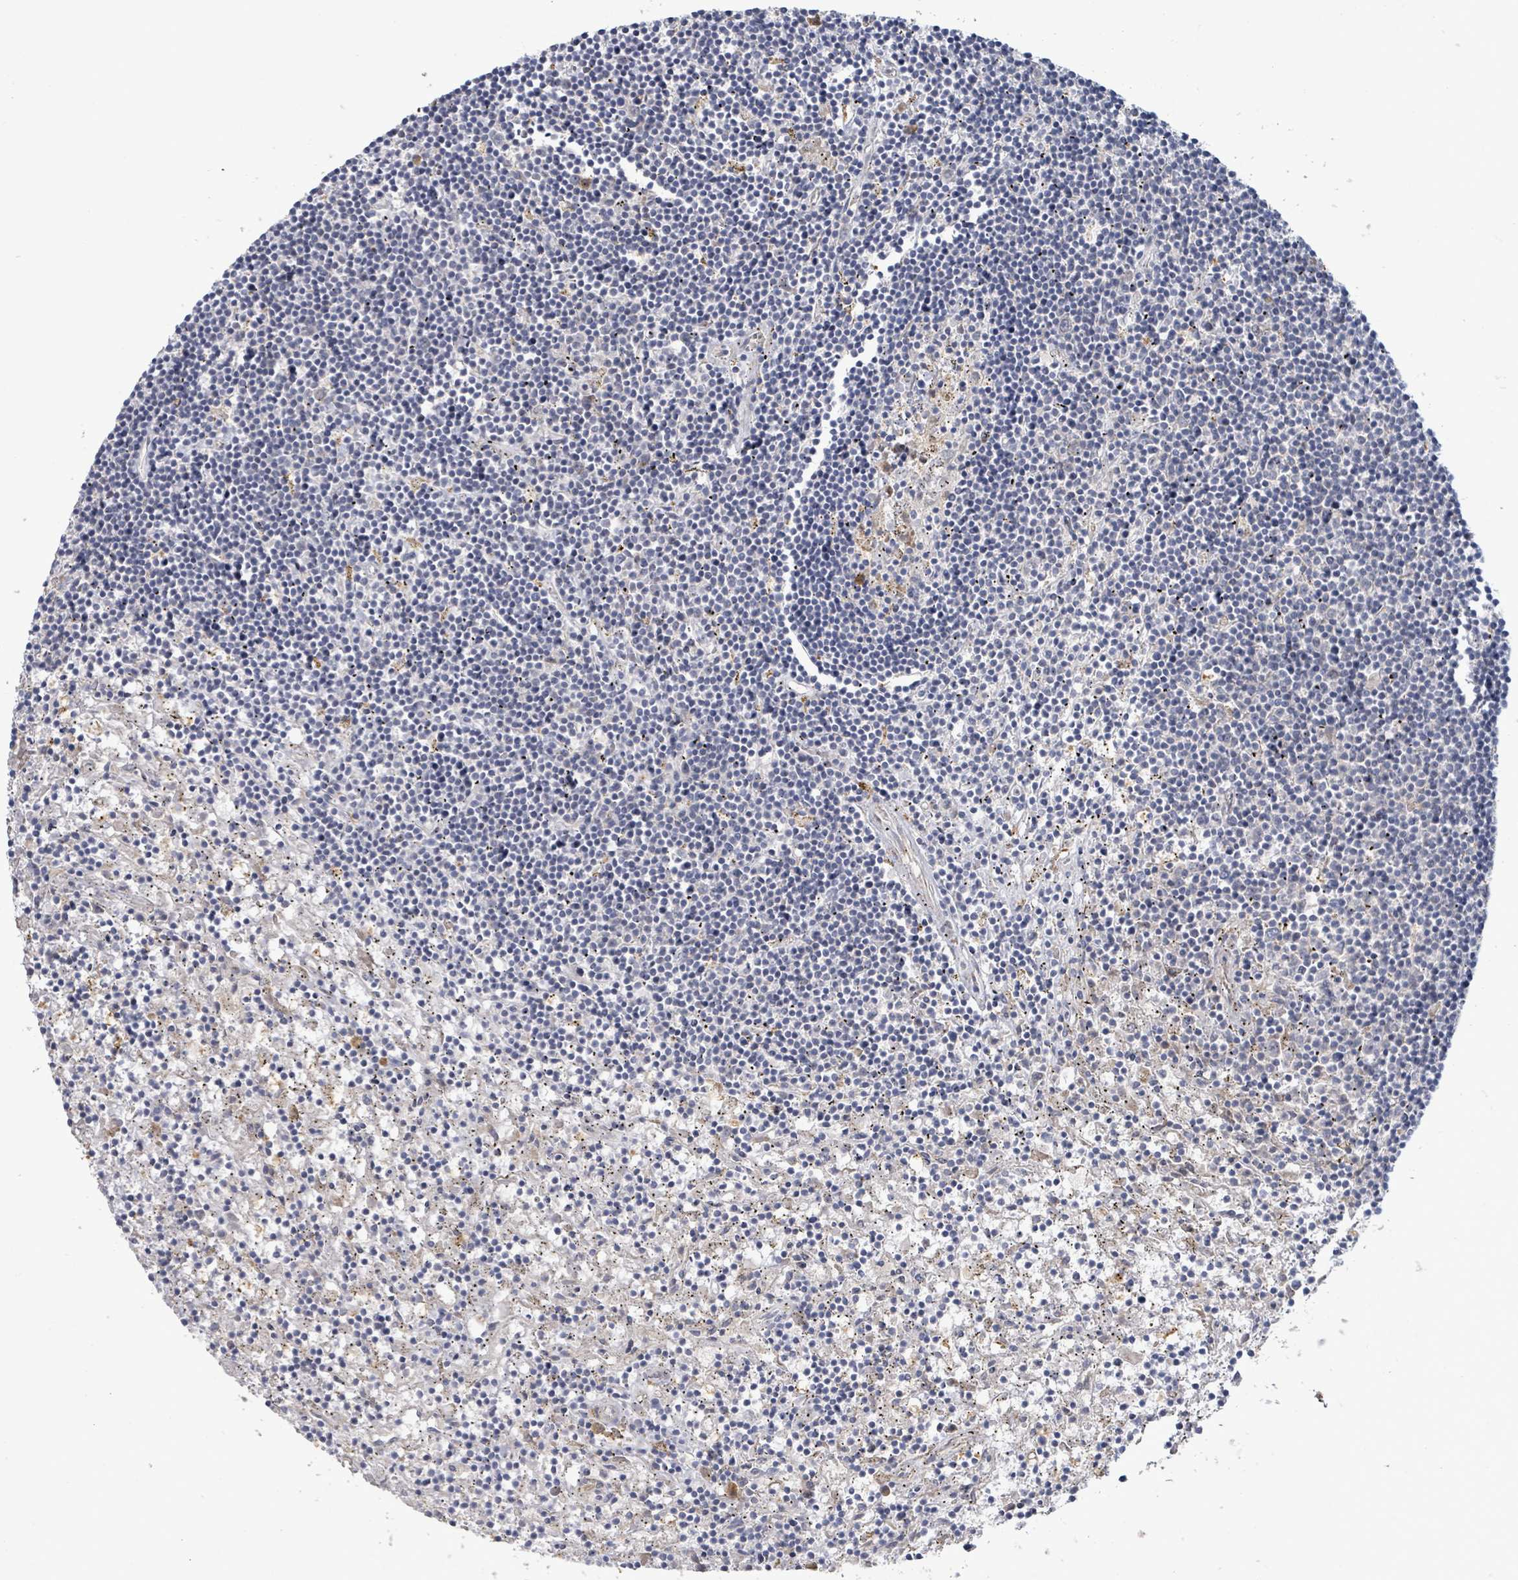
{"staining": {"intensity": "negative", "quantity": "none", "location": "none"}, "tissue": "lymphoma", "cell_type": "Tumor cells", "image_type": "cancer", "snomed": [{"axis": "morphology", "description": "Malignant lymphoma, non-Hodgkin's type, Low grade"}, {"axis": "topography", "description": "Spleen"}], "caption": "A histopathology image of low-grade malignant lymphoma, non-Hodgkin's type stained for a protein displays no brown staining in tumor cells.", "gene": "SLIT3", "patient": {"sex": "male", "age": 76}}